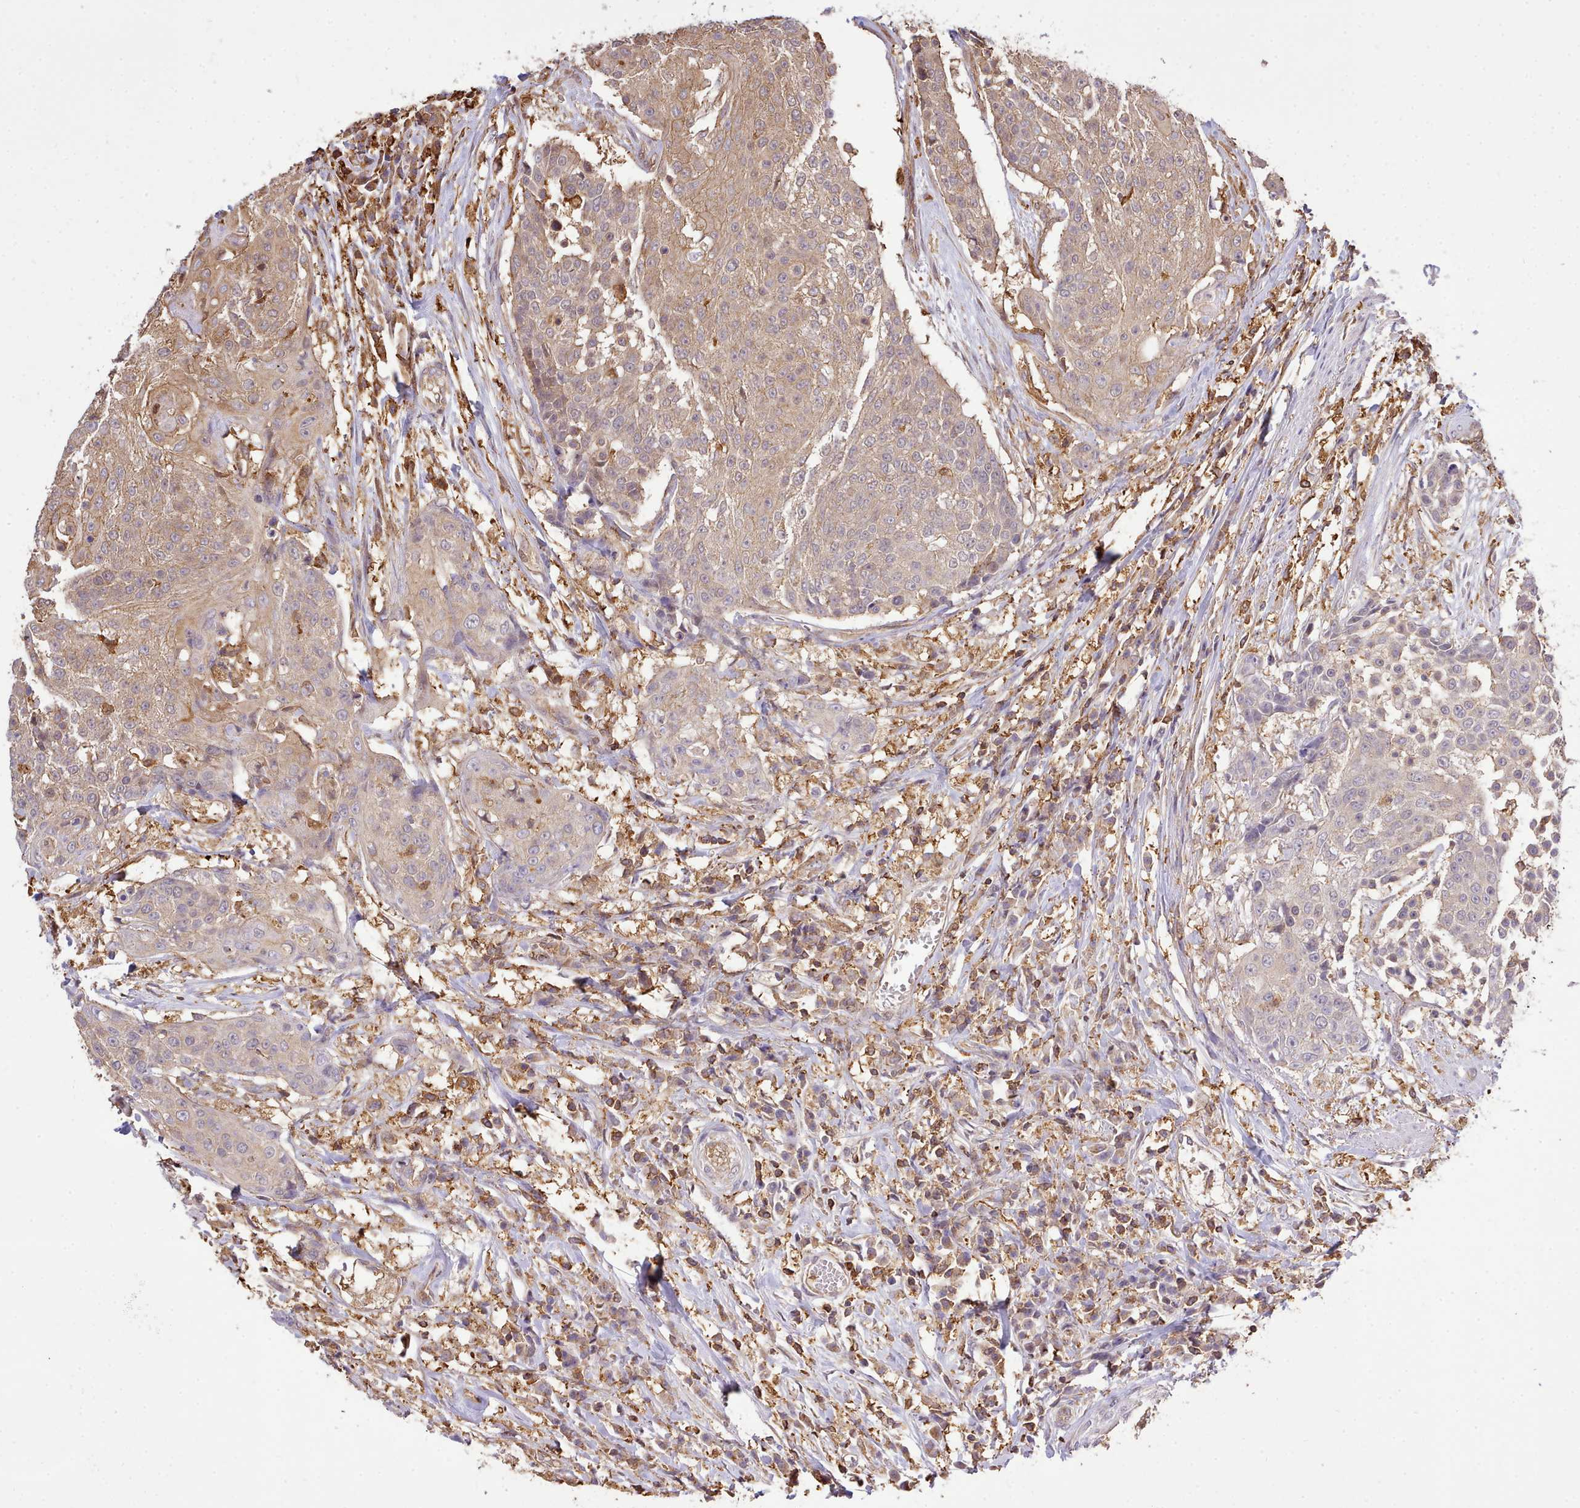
{"staining": {"intensity": "weak", "quantity": "25%-75%", "location": "cytoplasmic/membranous"}, "tissue": "urothelial cancer", "cell_type": "Tumor cells", "image_type": "cancer", "snomed": [{"axis": "morphology", "description": "Urothelial carcinoma, High grade"}, {"axis": "topography", "description": "Urinary bladder"}], "caption": "Weak cytoplasmic/membranous positivity for a protein is present in approximately 25%-75% of tumor cells of high-grade urothelial carcinoma using immunohistochemistry (IHC).", "gene": "CAPZA1", "patient": {"sex": "female", "age": 63}}